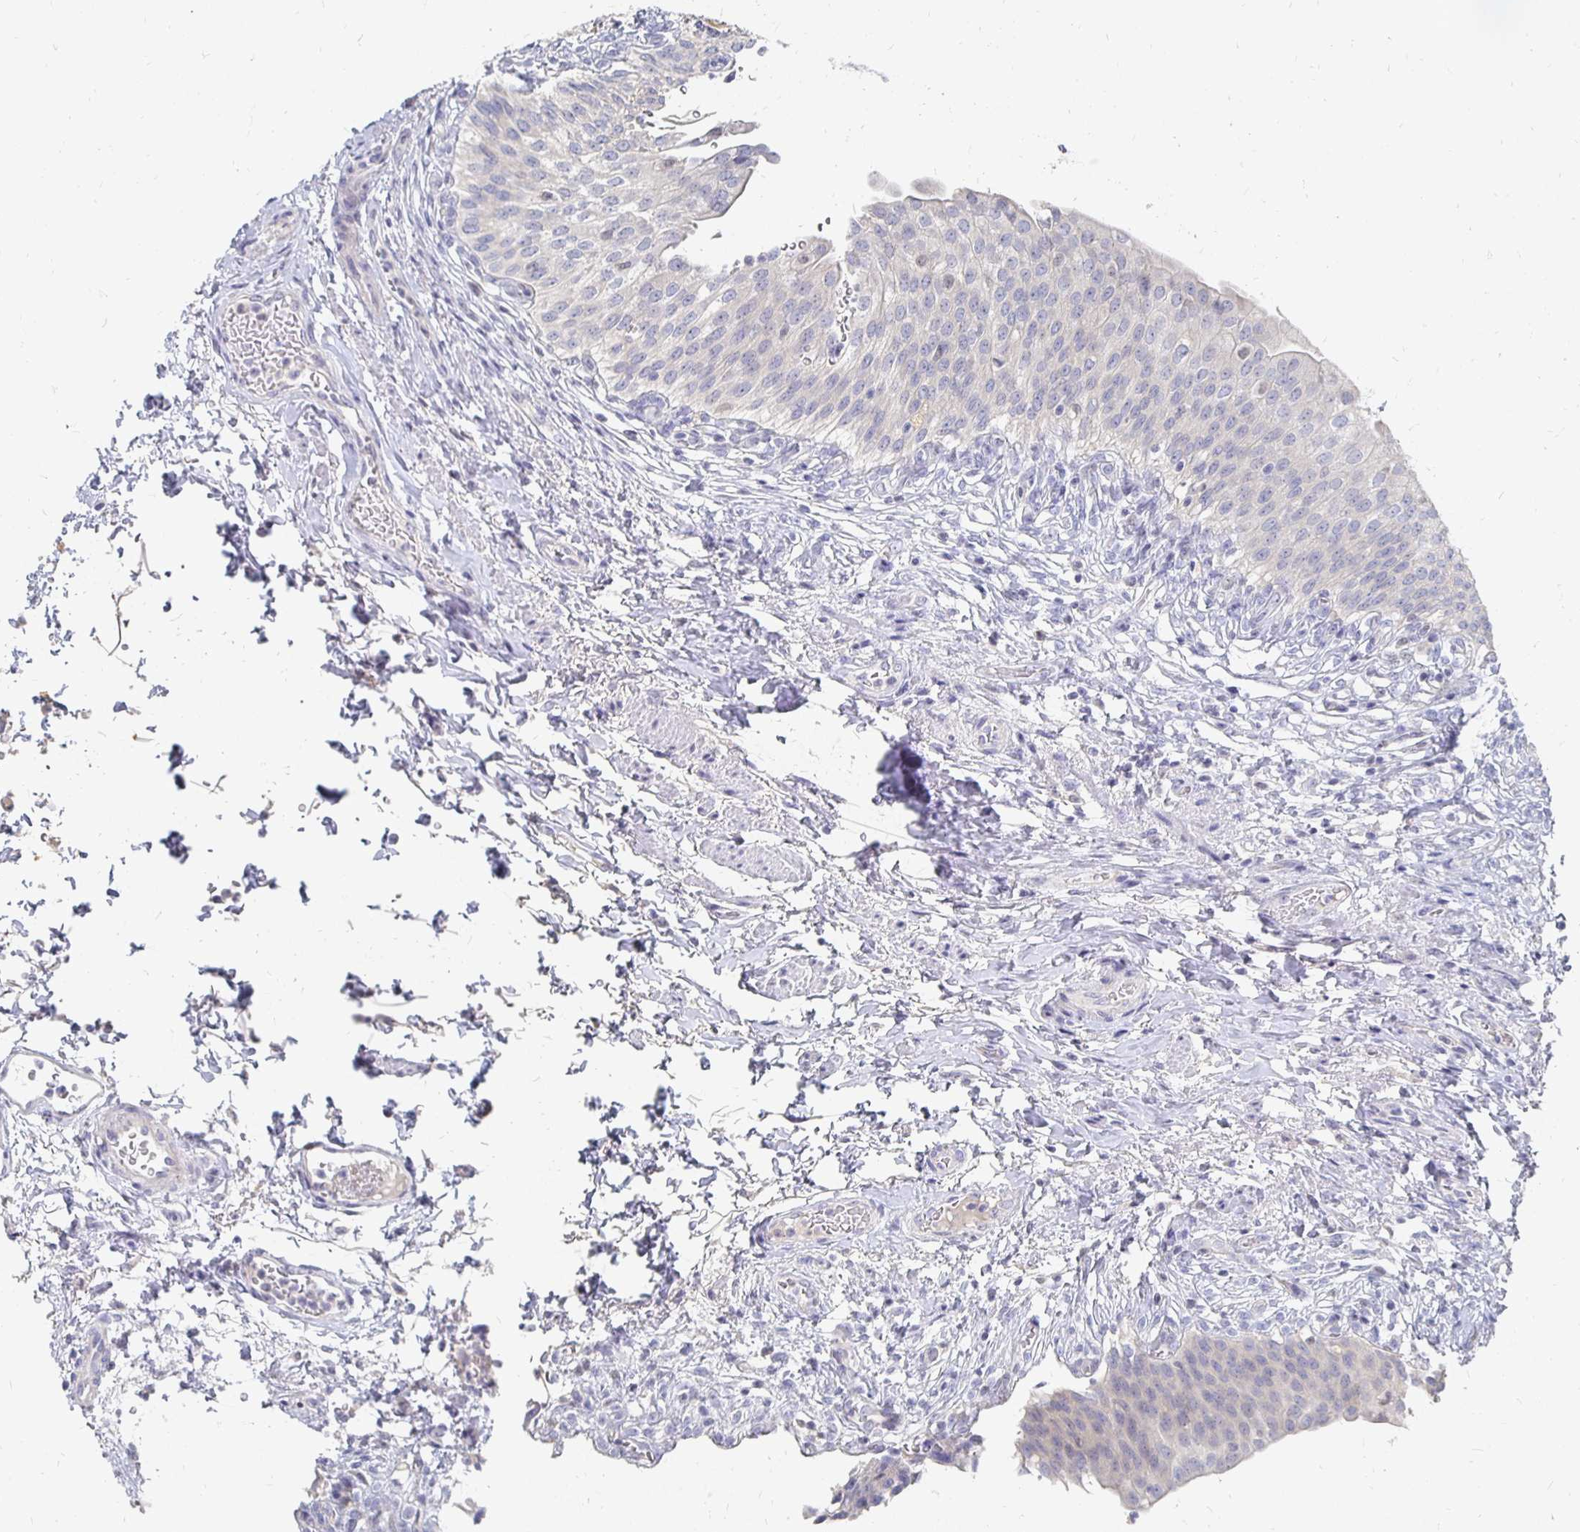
{"staining": {"intensity": "negative", "quantity": "none", "location": "none"}, "tissue": "urinary bladder", "cell_type": "Urothelial cells", "image_type": "normal", "snomed": [{"axis": "morphology", "description": "Normal tissue, NOS"}, {"axis": "topography", "description": "Urinary bladder"}, {"axis": "topography", "description": "Peripheral nerve tissue"}], "caption": "The IHC image has no significant staining in urothelial cells of urinary bladder. The staining is performed using DAB (3,3'-diaminobenzidine) brown chromogen with nuclei counter-stained in using hematoxylin.", "gene": "FKRP", "patient": {"sex": "female", "age": 60}}